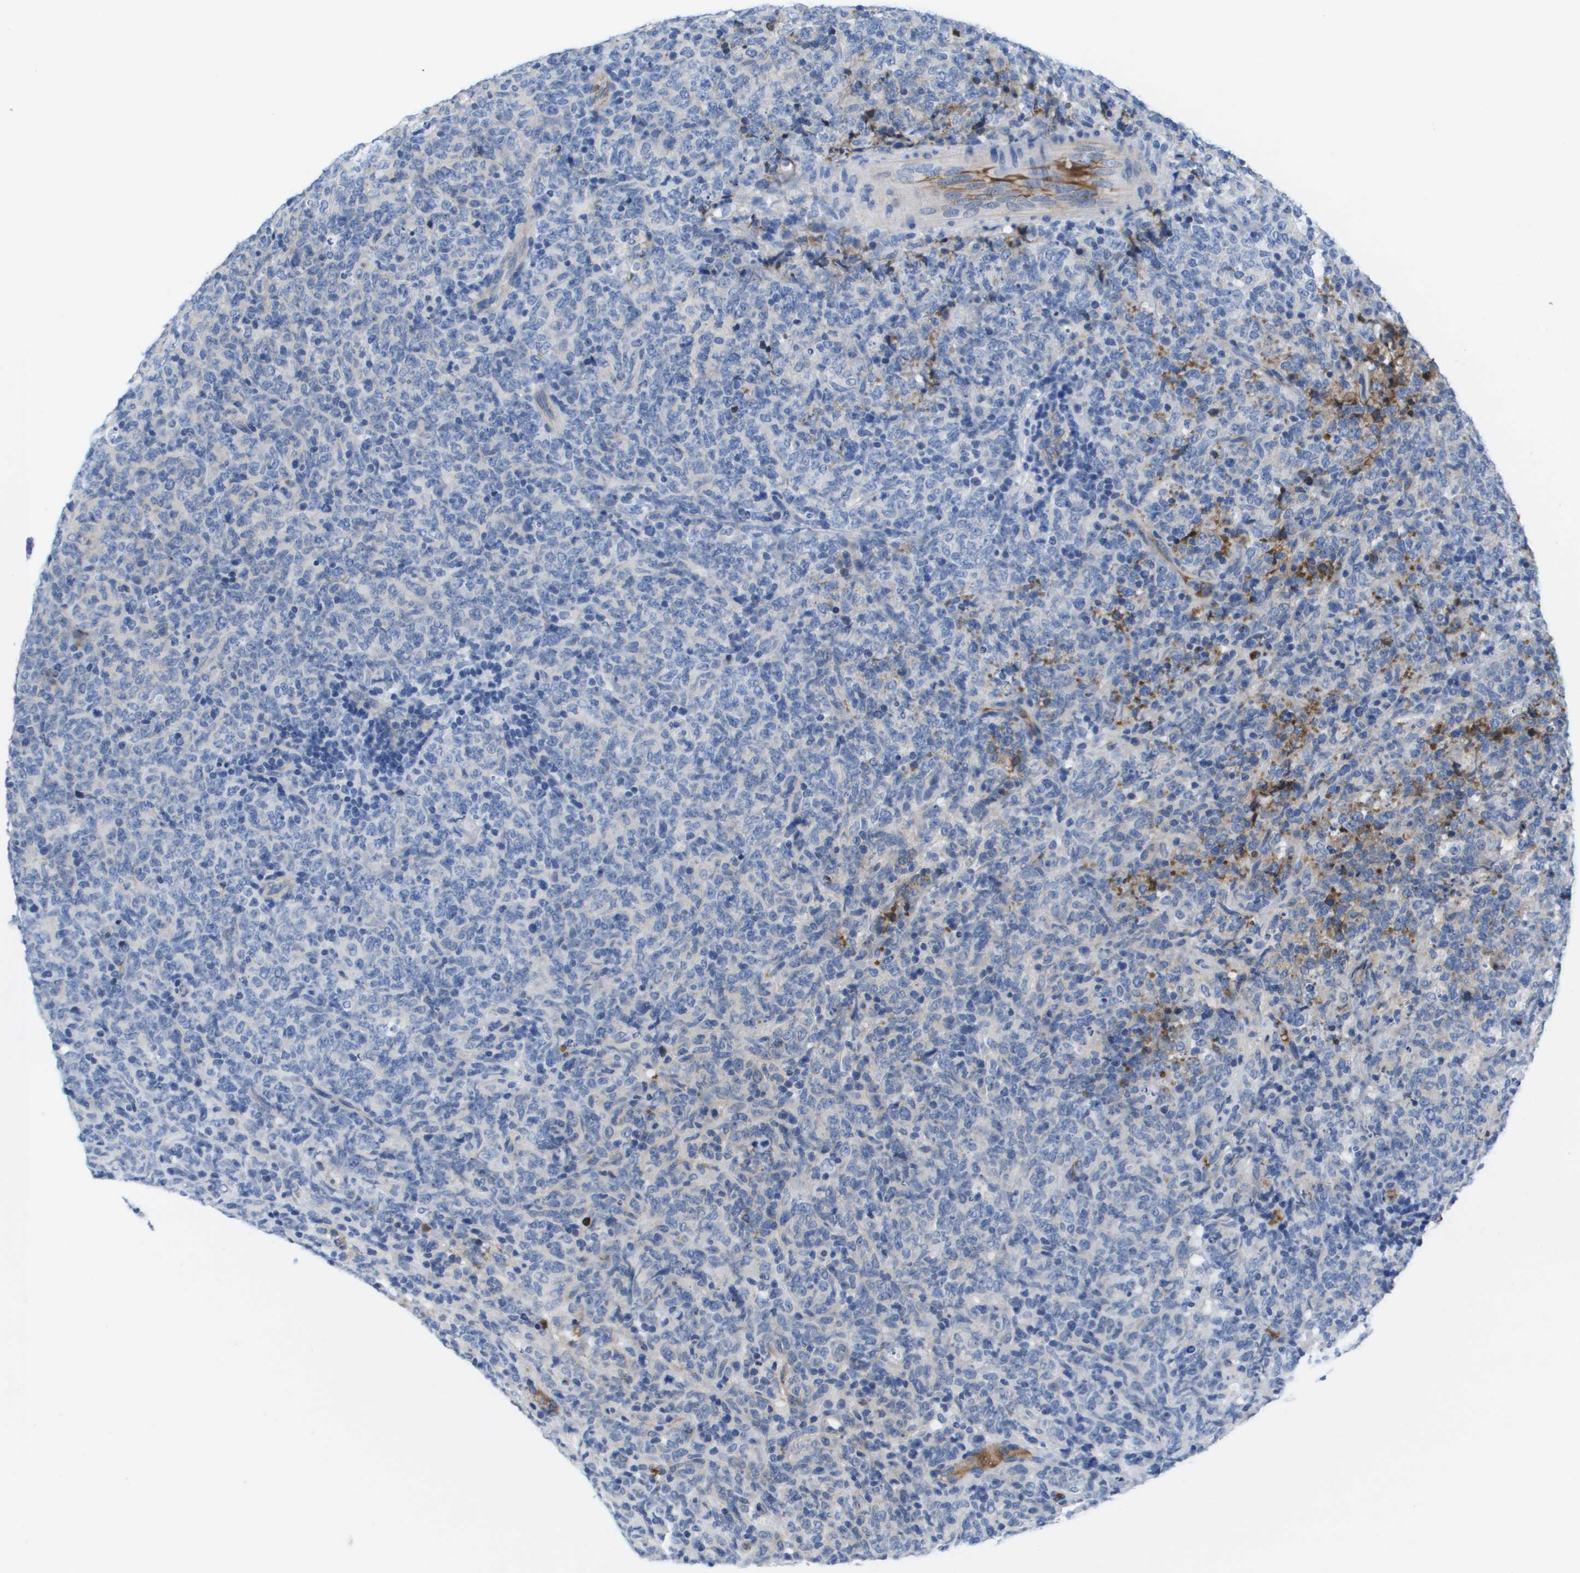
{"staining": {"intensity": "negative", "quantity": "none", "location": "none"}, "tissue": "lymphoma", "cell_type": "Tumor cells", "image_type": "cancer", "snomed": [{"axis": "morphology", "description": "Malignant lymphoma, non-Hodgkin's type, High grade"}, {"axis": "topography", "description": "Tonsil"}], "caption": "DAB immunohistochemical staining of human malignant lymphoma, non-Hodgkin's type (high-grade) reveals no significant staining in tumor cells.", "gene": "APOA1", "patient": {"sex": "female", "age": 36}}